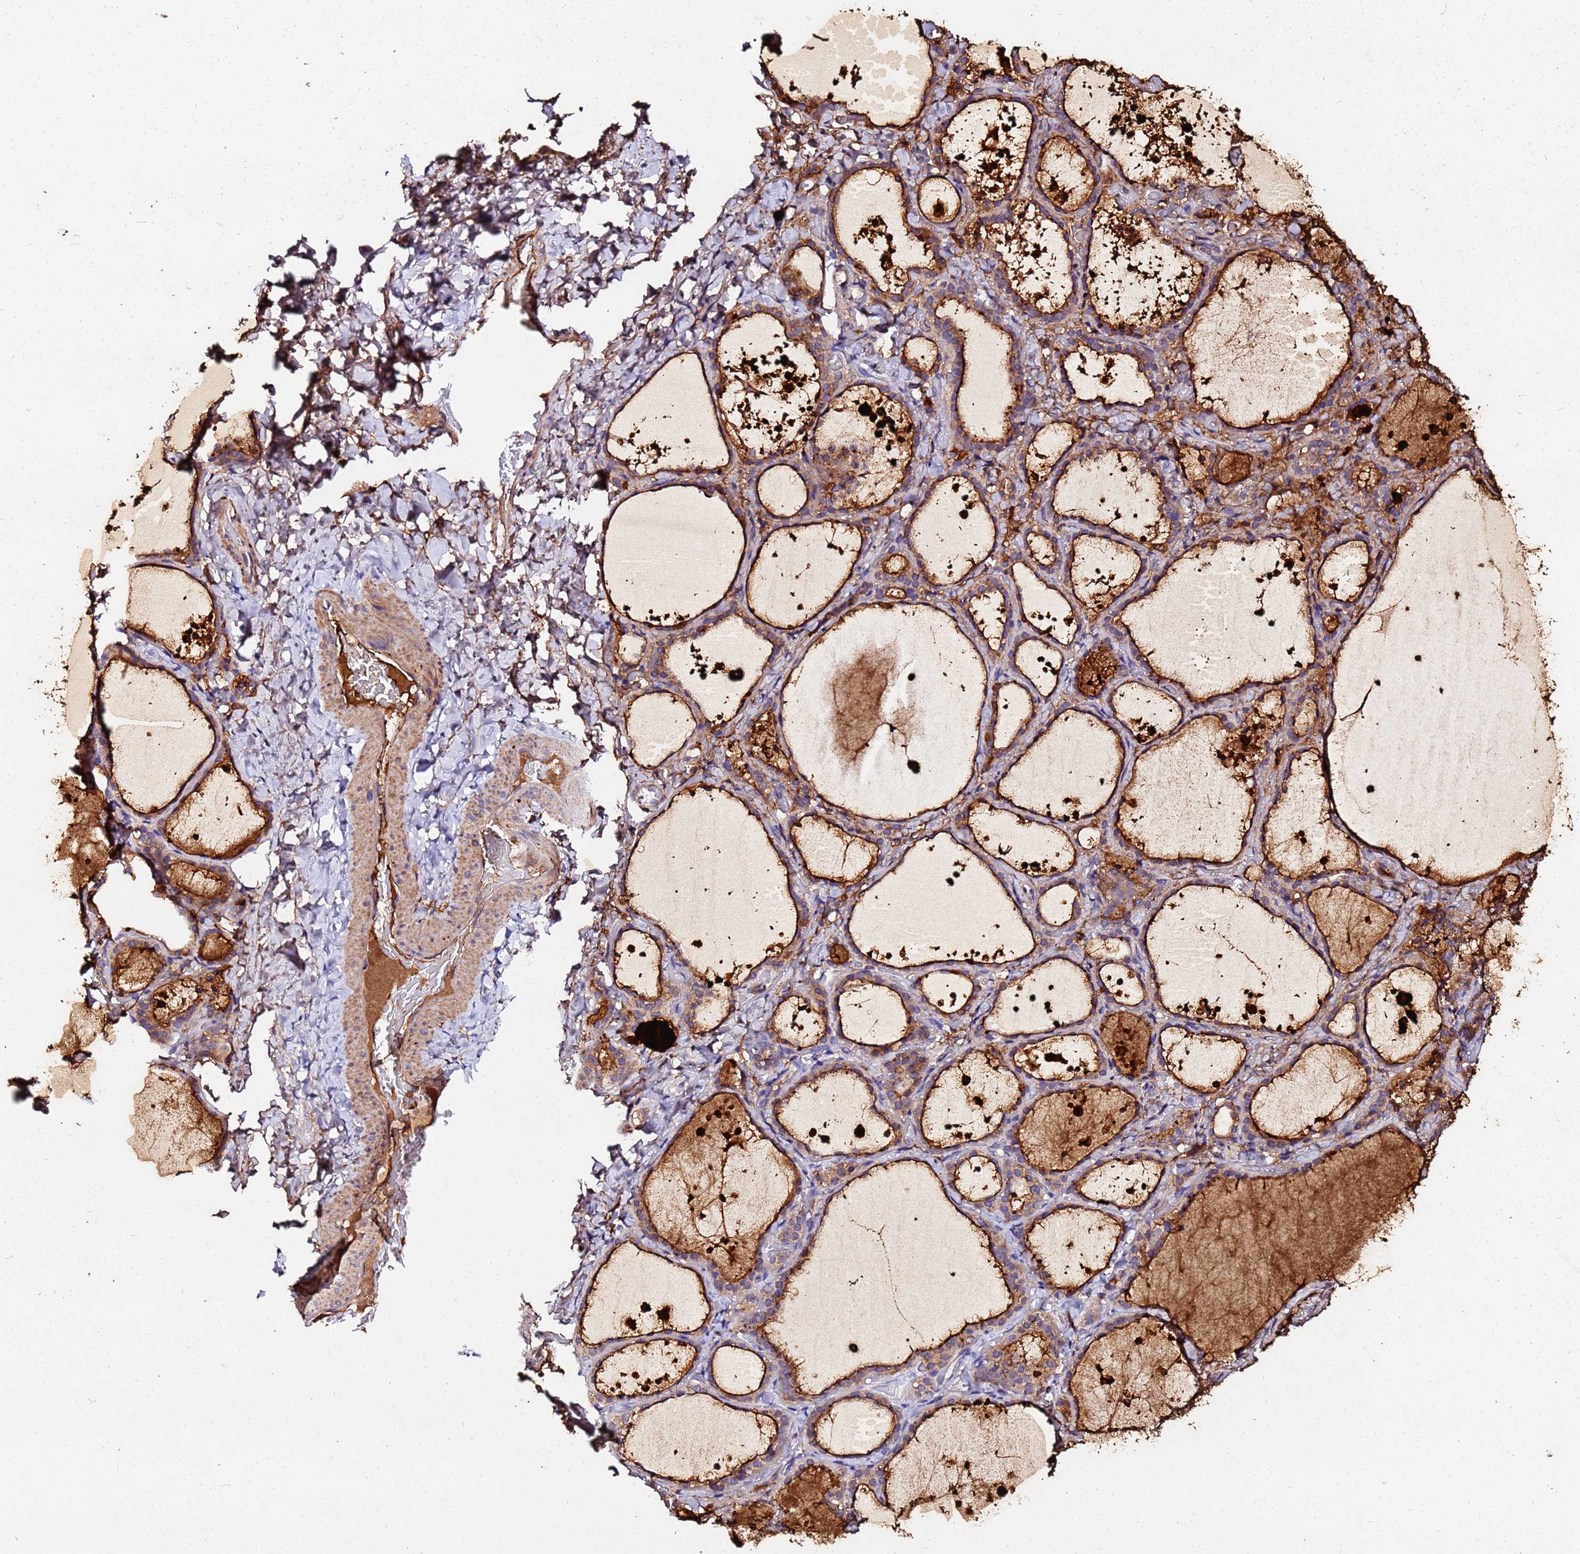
{"staining": {"intensity": "moderate", "quantity": "25%-75%", "location": "cytoplasmic/membranous"}, "tissue": "thyroid gland", "cell_type": "Glandular cells", "image_type": "normal", "snomed": [{"axis": "morphology", "description": "Normal tissue, NOS"}, {"axis": "topography", "description": "Thyroid gland"}], "caption": "Immunohistochemistry (IHC) of unremarkable human thyroid gland shows medium levels of moderate cytoplasmic/membranous expression in about 25%-75% of glandular cells.", "gene": "MTERF1", "patient": {"sex": "female", "age": 44}}